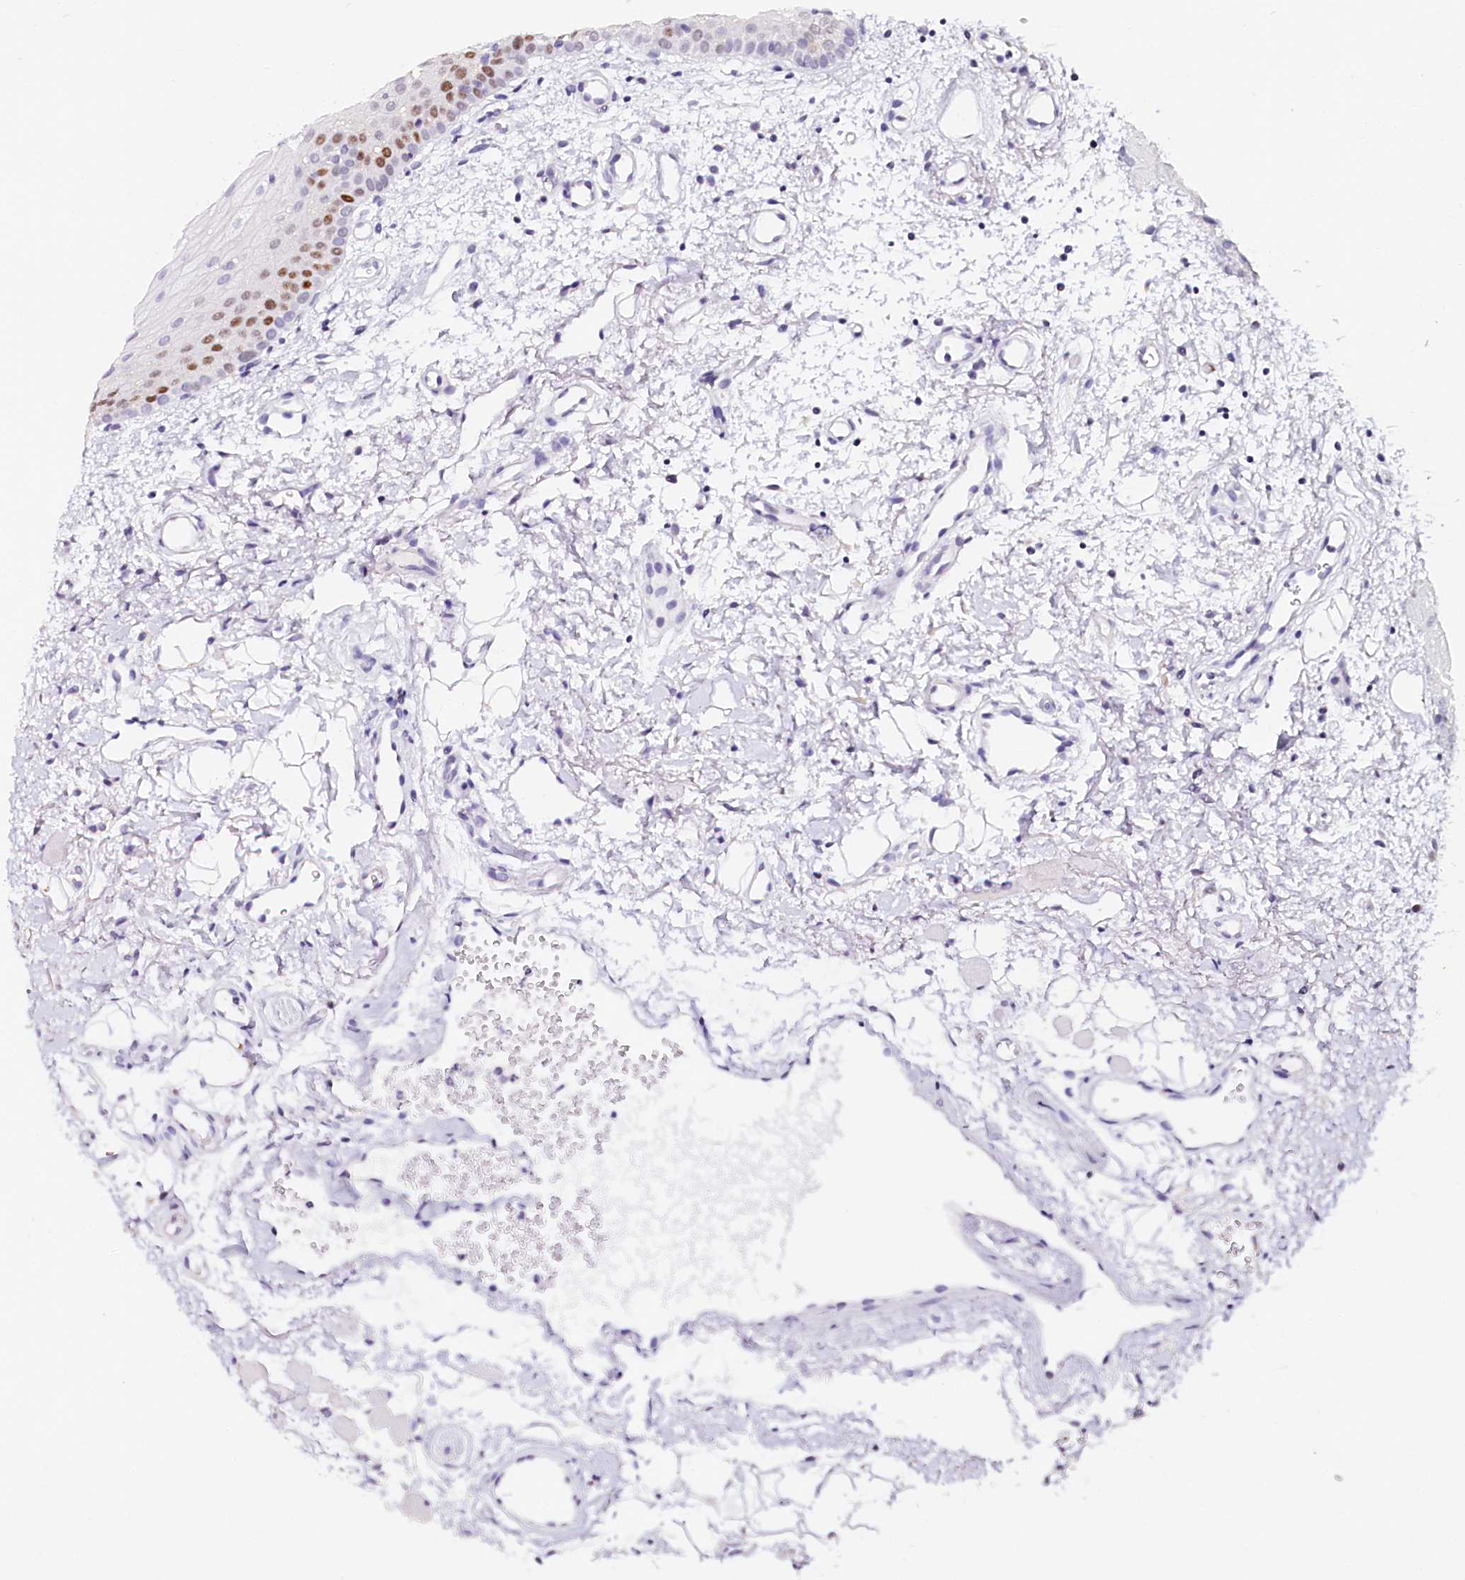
{"staining": {"intensity": "moderate", "quantity": "<25%", "location": "nuclear"}, "tissue": "oral mucosa", "cell_type": "Squamous epithelial cells", "image_type": "normal", "snomed": [{"axis": "morphology", "description": "Normal tissue, NOS"}, {"axis": "morphology", "description": "Squamous cell carcinoma, NOS"}, {"axis": "topography", "description": "Oral tissue"}, {"axis": "topography", "description": "Head-Neck"}], "caption": "Immunohistochemical staining of unremarkable human oral mucosa reveals <25% levels of moderate nuclear protein positivity in about <25% of squamous epithelial cells. (DAB (3,3'-diaminobenzidine) IHC, brown staining for protein, blue staining for nuclei).", "gene": "TP53", "patient": {"sex": "male", "age": 68}}